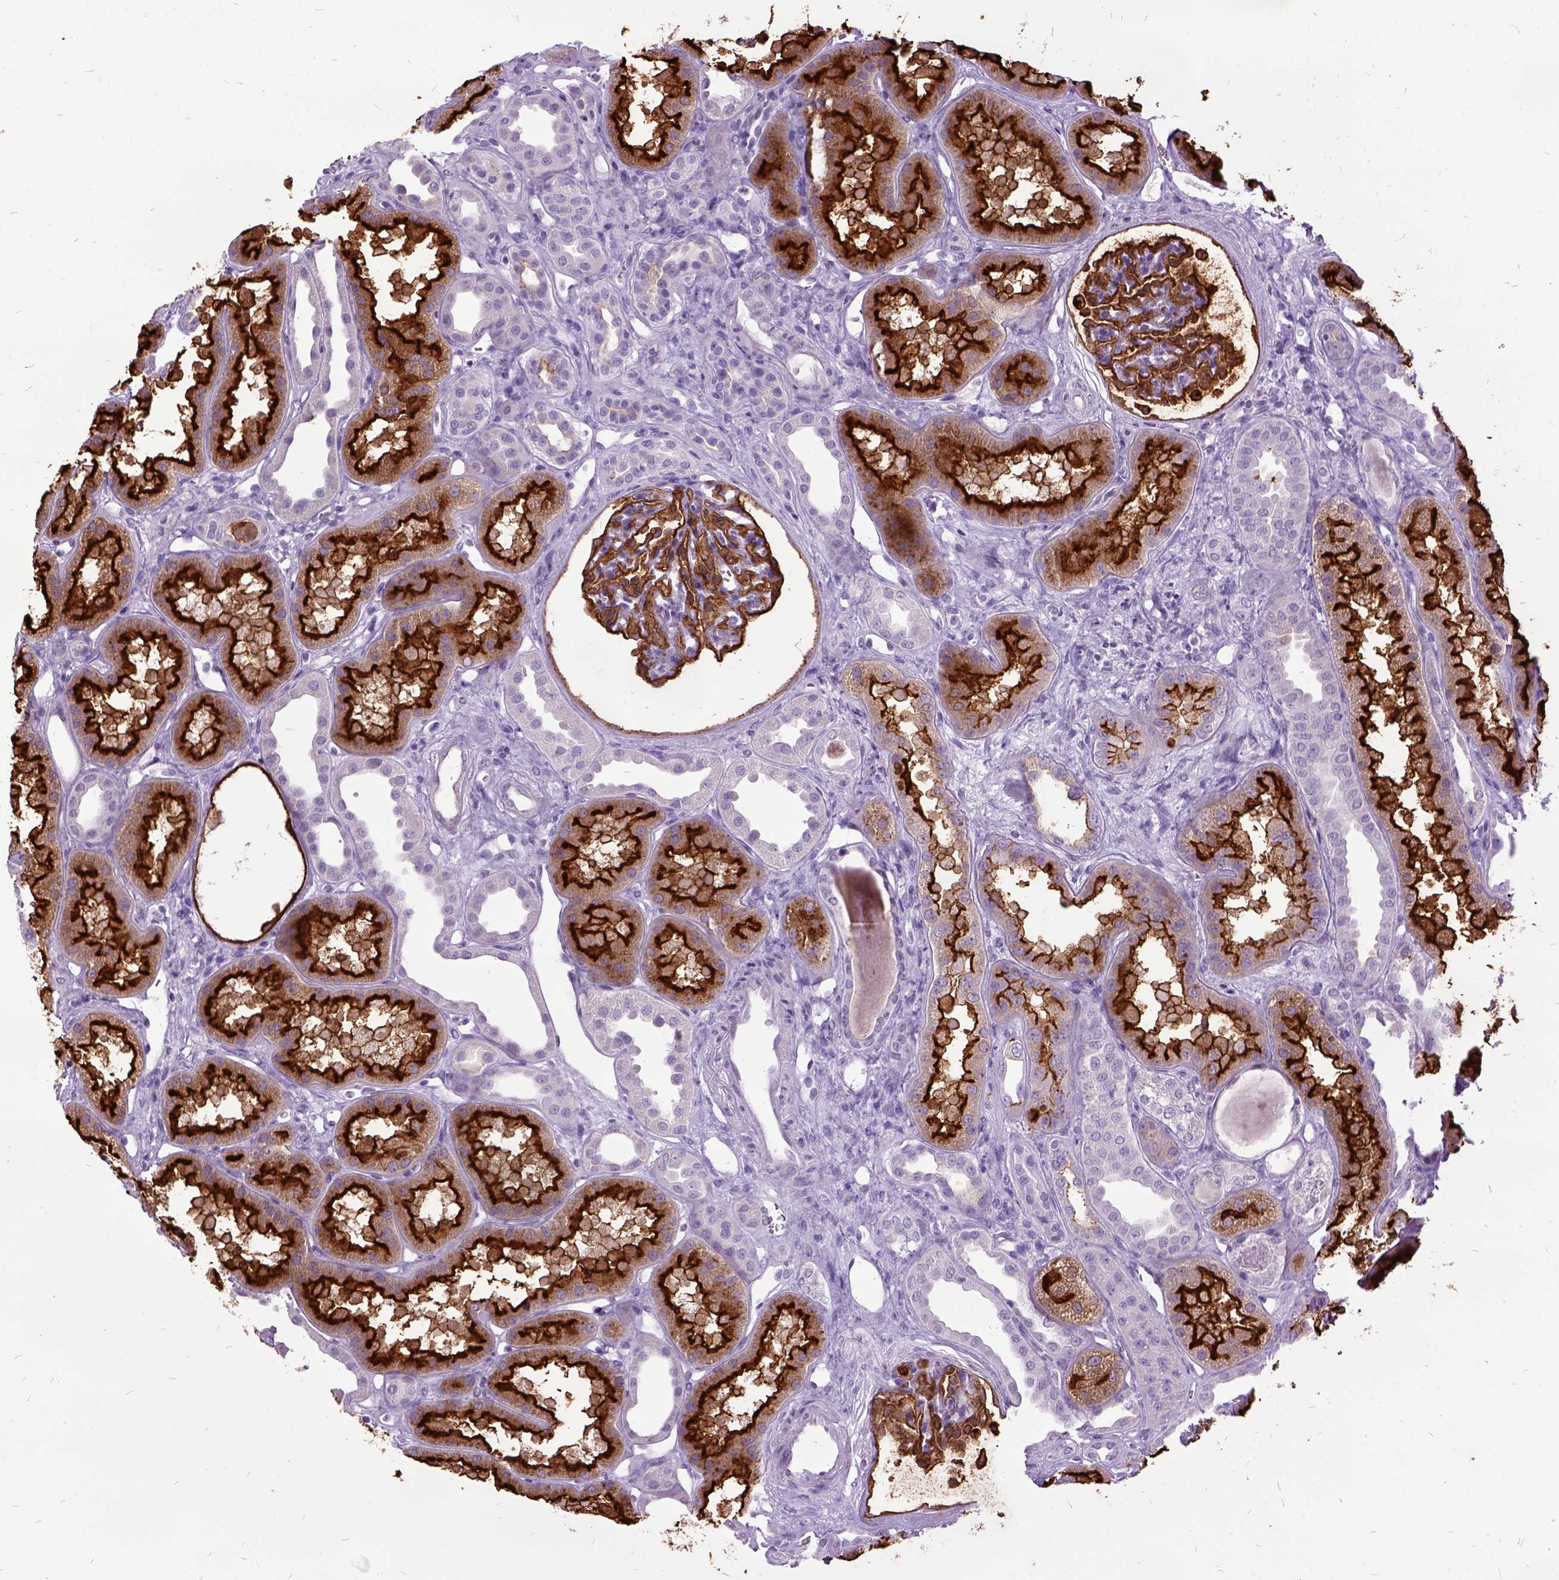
{"staining": {"intensity": "strong", "quantity": ">75%", "location": "cytoplasmic/membranous"}, "tissue": "kidney", "cell_type": "Cells in glomeruli", "image_type": "normal", "snomed": [{"axis": "morphology", "description": "Normal tissue, NOS"}, {"axis": "topography", "description": "Kidney"}], "caption": "A high-resolution histopathology image shows immunohistochemistry (IHC) staining of benign kidney, which reveals strong cytoplasmic/membranous expression in about >75% of cells in glomeruli.", "gene": "MME", "patient": {"sex": "male", "age": 61}}